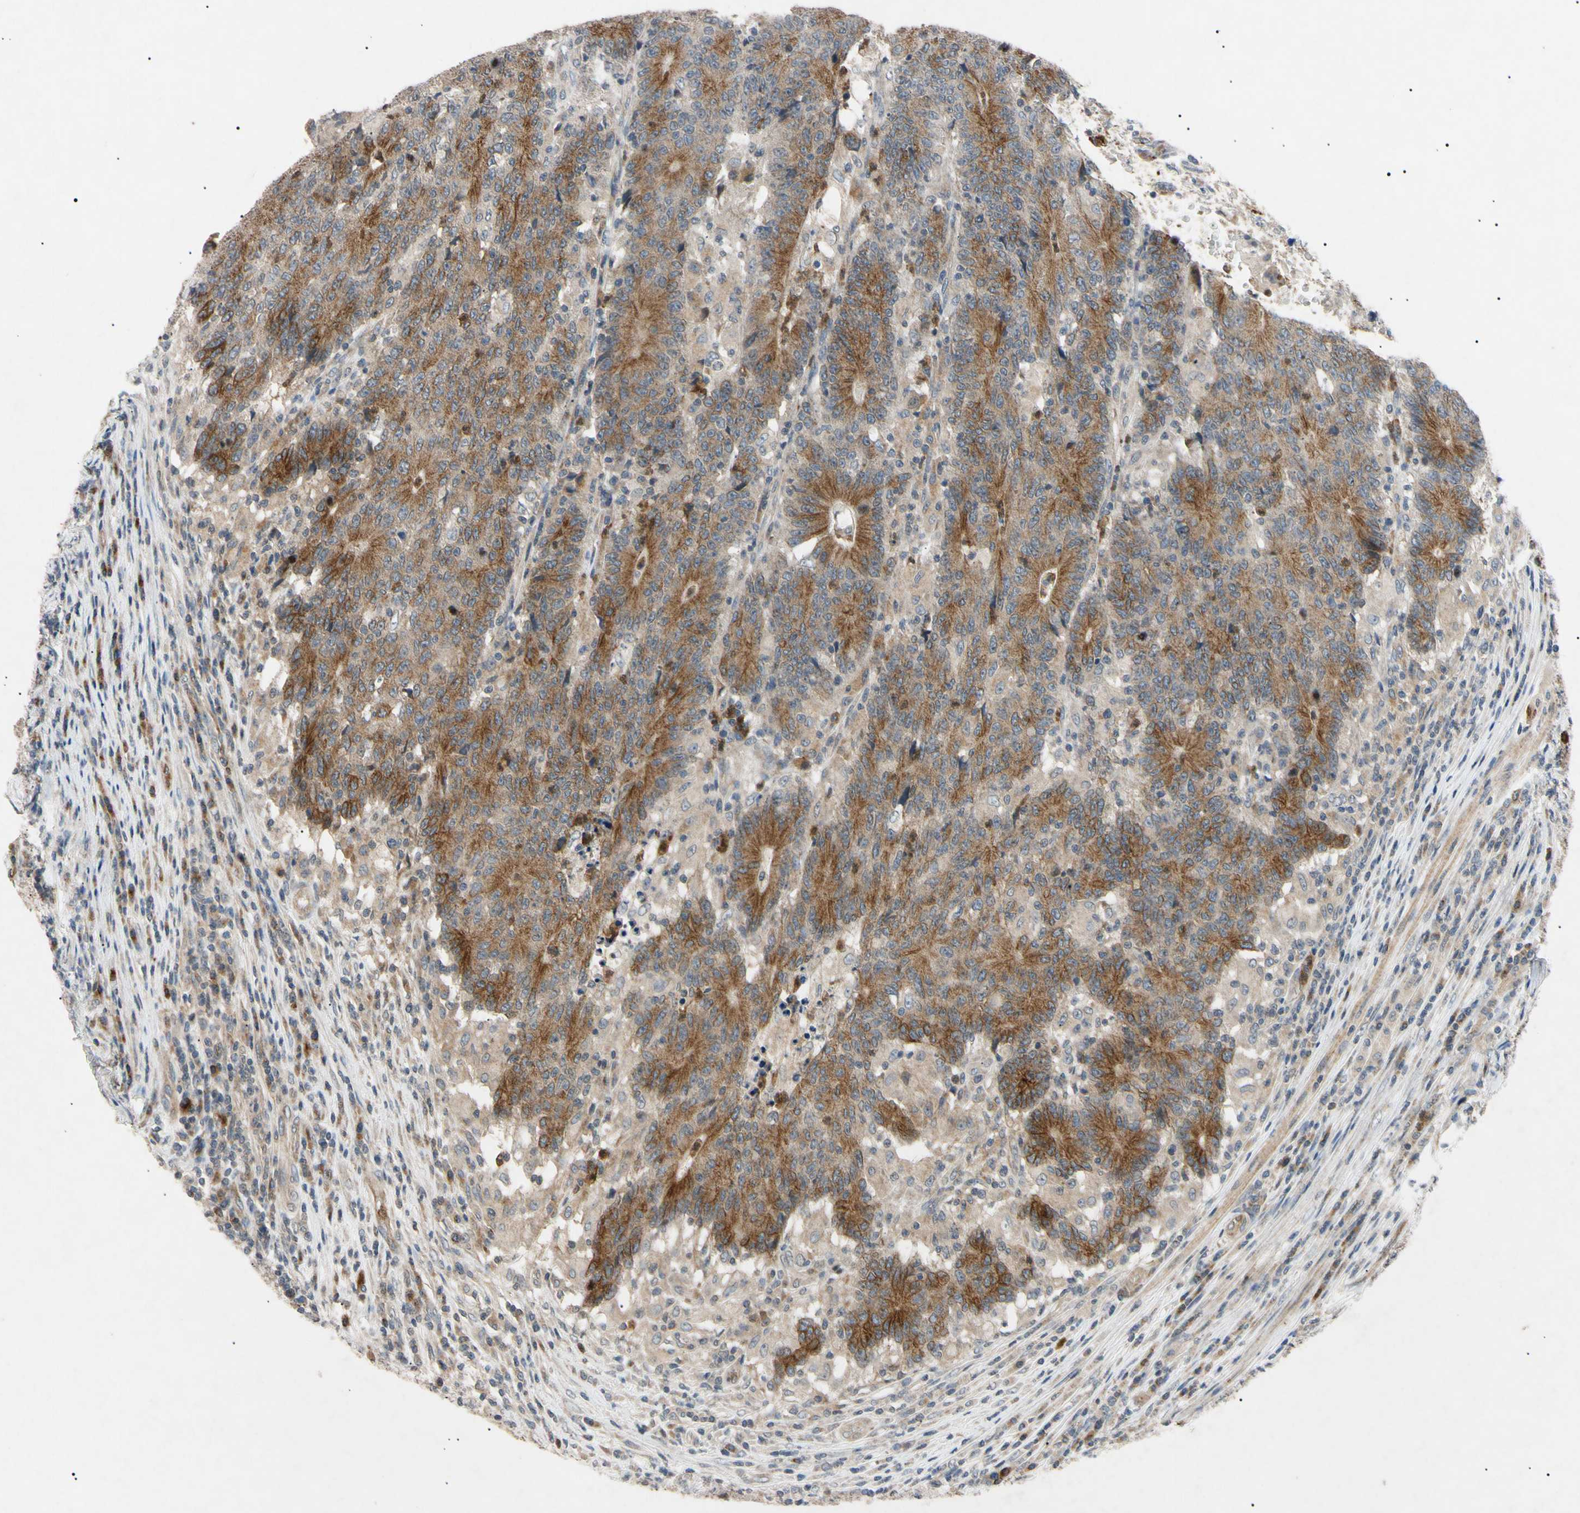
{"staining": {"intensity": "moderate", "quantity": ">75%", "location": "cytoplasmic/membranous"}, "tissue": "colorectal cancer", "cell_type": "Tumor cells", "image_type": "cancer", "snomed": [{"axis": "morphology", "description": "Normal tissue, NOS"}, {"axis": "morphology", "description": "Adenocarcinoma, NOS"}, {"axis": "topography", "description": "Colon"}], "caption": "Moderate cytoplasmic/membranous staining is present in approximately >75% of tumor cells in colorectal cancer. The staining is performed using DAB (3,3'-diaminobenzidine) brown chromogen to label protein expression. The nuclei are counter-stained blue using hematoxylin.", "gene": "TUBB4A", "patient": {"sex": "female", "age": 75}}